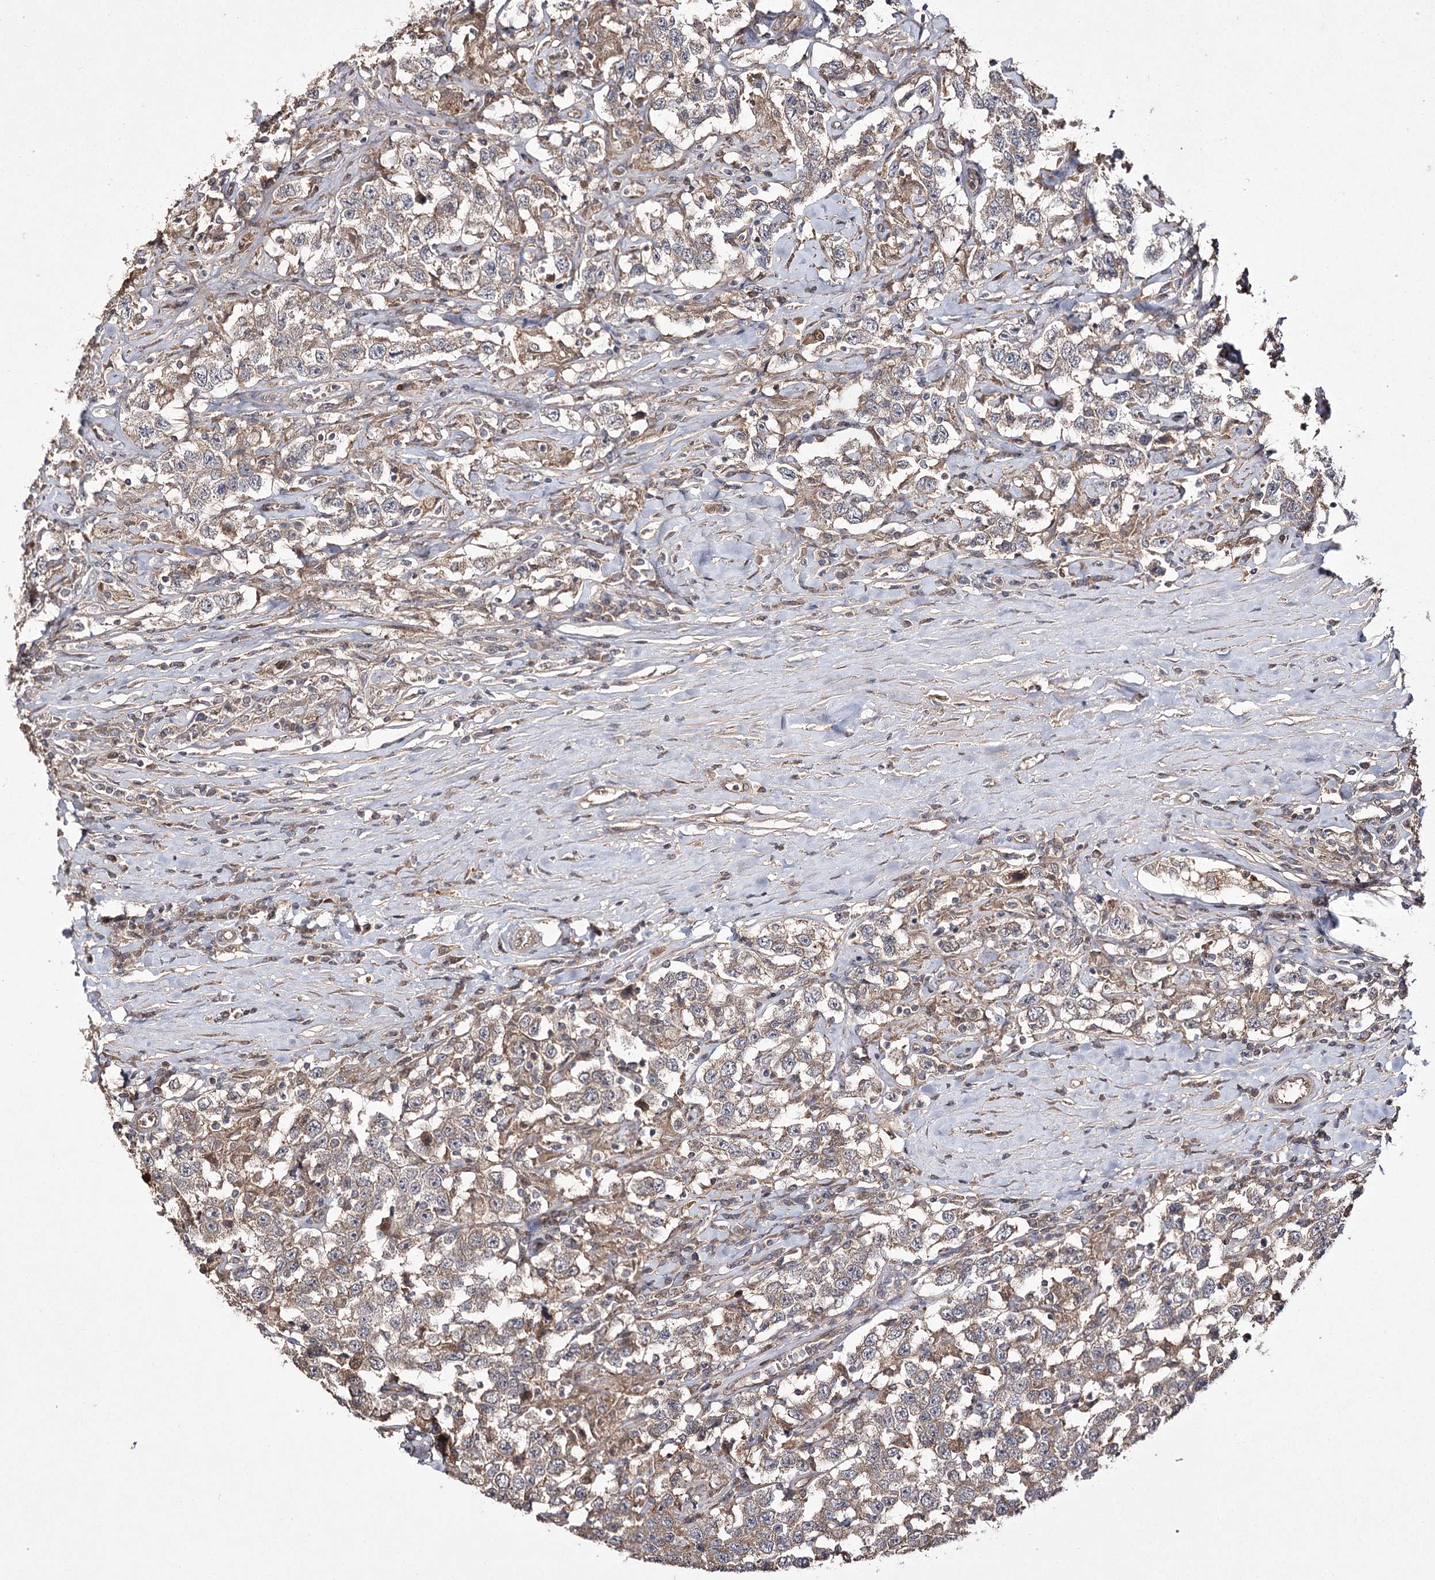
{"staining": {"intensity": "moderate", "quantity": "25%-75%", "location": "cytoplasmic/membranous"}, "tissue": "testis cancer", "cell_type": "Tumor cells", "image_type": "cancer", "snomed": [{"axis": "morphology", "description": "Seminoma, NOS"}, {"axis": "topography", "description": "Testis"}], "caption": "Immunohistochemical staining of human testis cancer (seminoma) displays medium levels of moderate cytoplasmic/membranous protein positivity in approximately 25%-75% of tumor cells. (IHC, brightfield microscopy, high magnification).", "gene": "FANCL", "patient": {"sex": "male", "age": 41}}